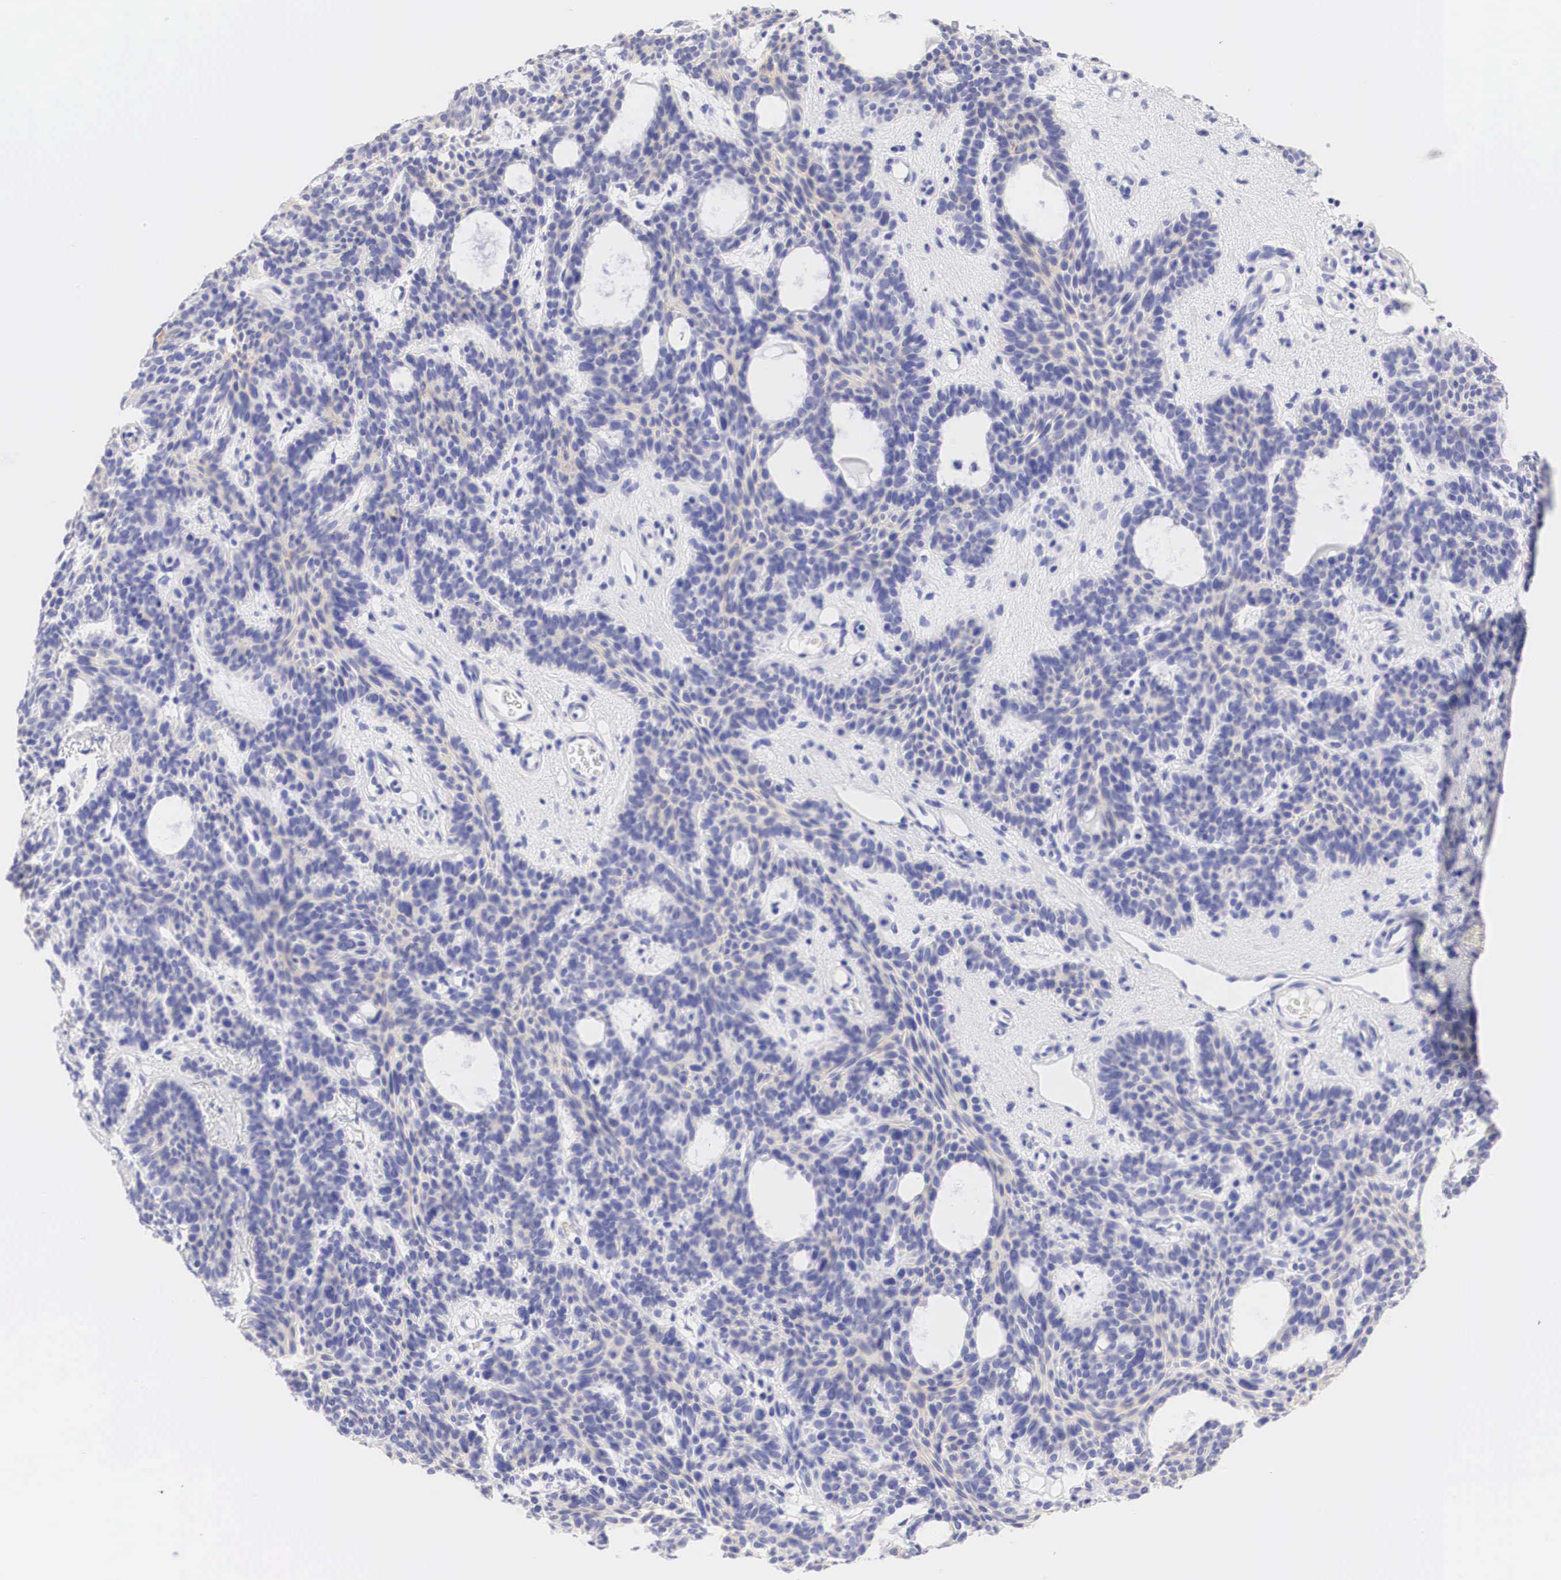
{"staining": {"intensity": "weak", "quantity": "<25%", "location": "cytoplasmic/membranous"}, "tissue": "skin cancer", "cell_type": "Tumor cells", "image_type": "cancer", "snomed": [{"axis": "morphology", "description": "Basal cell carcinoma"}, {"axis": "topography", "description": "Skin"}], "caption": "Human basal cell carcinoma (skin) stained for a protein using IHC shows no positivity in tumor cells.", "gene": "ERBB2", "patient": {"sex": "male", "age": 44}}